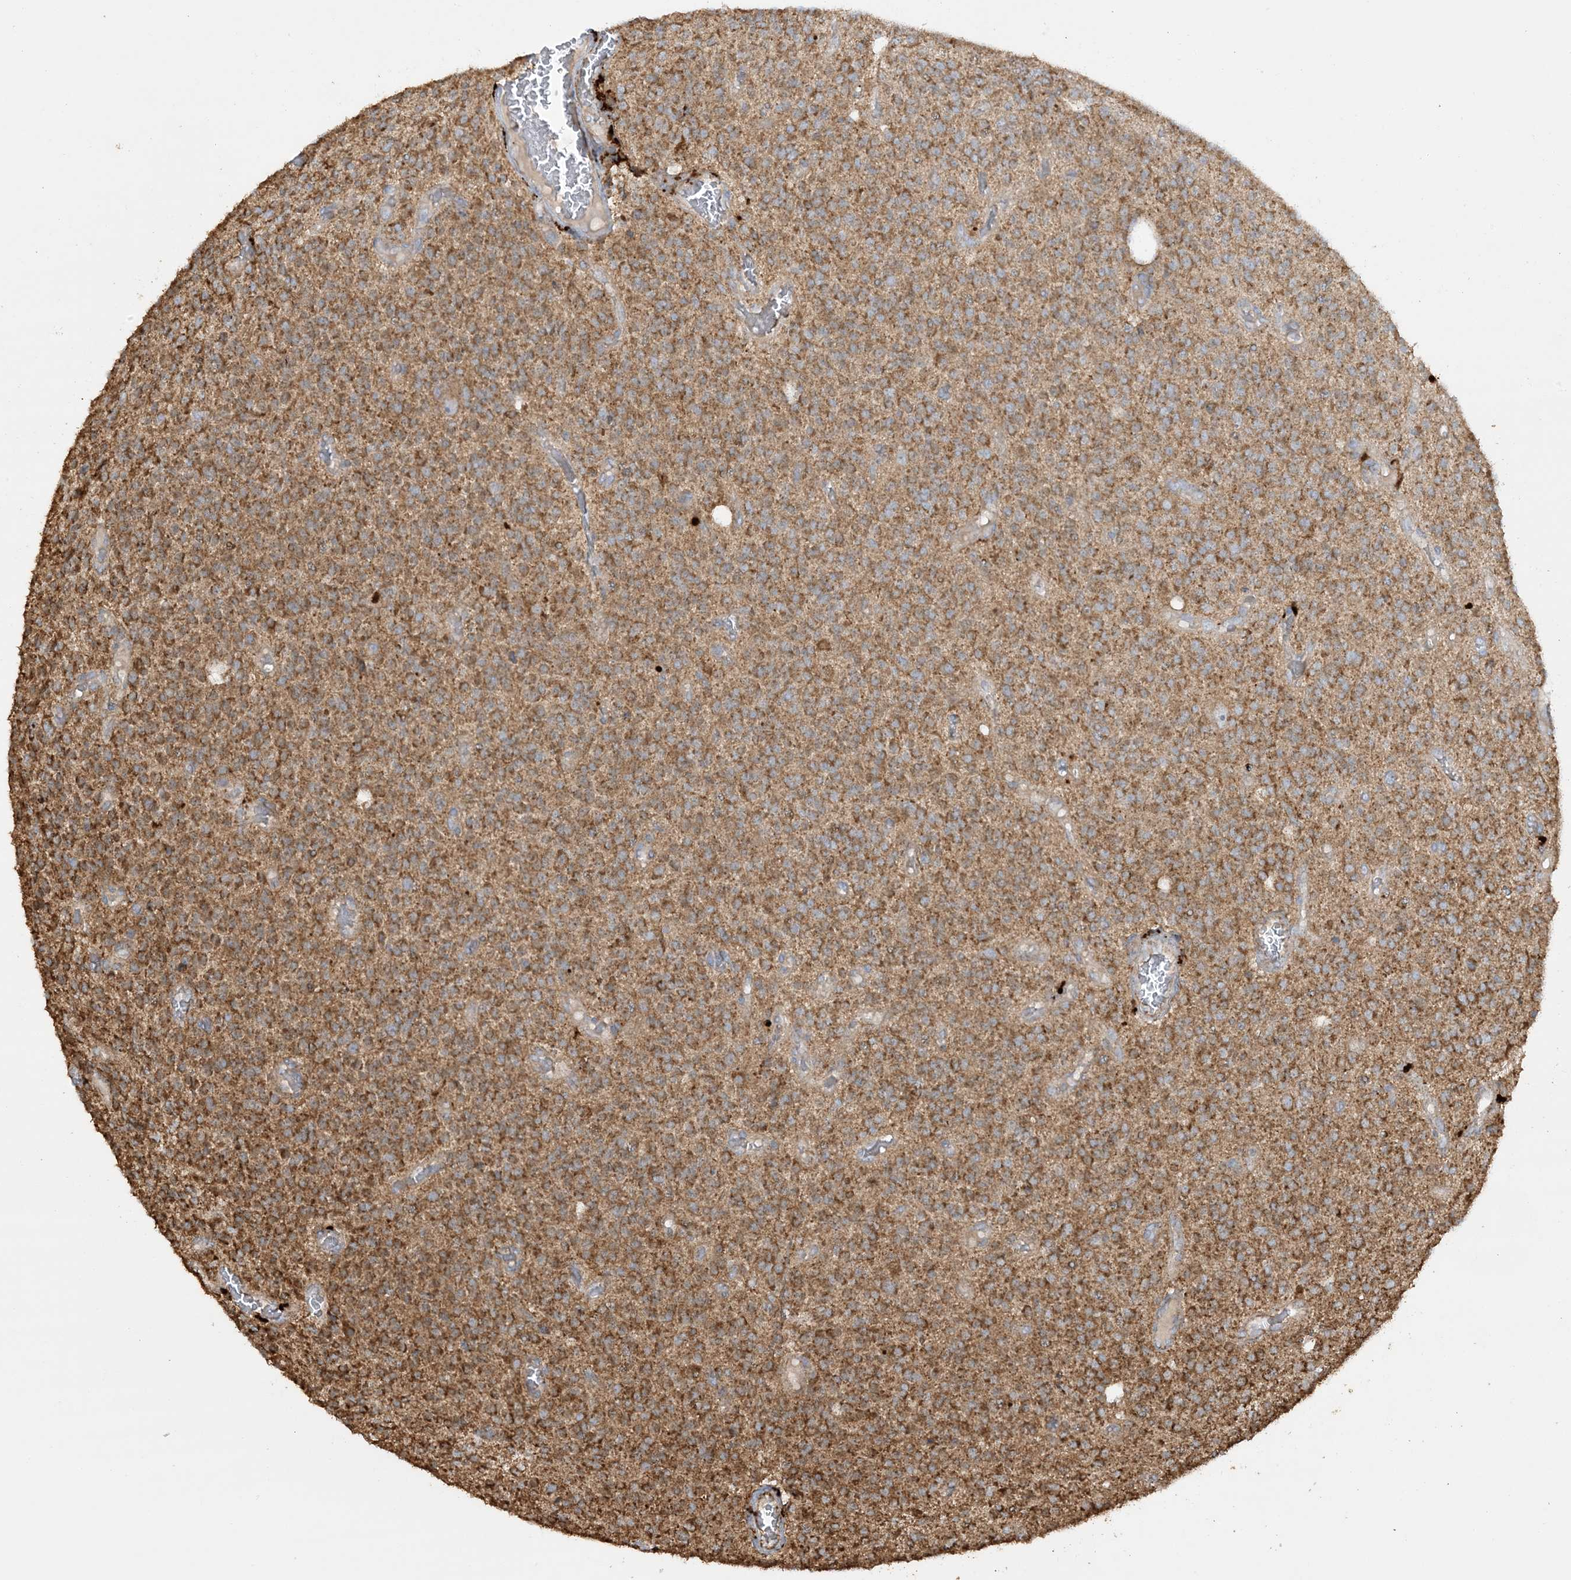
{"staining": {"intensity": "moderate", "quantity": ">75%", "location": "cytoplasmic/membranous"}, "tissue": "glioma", "cell_type": "Tumor cells", "image_type": "cancer", "snomed": [{"axis": "morphology", "description": "Glioma, malignant, High grade"}, {"axis": "topography", "description": "Brain"}], "caption": "Tumor cells show medium levels of moderate cytoplasmic/membranous positivity in approximately >75% of cells in human malignant high-grade glioma.", "gene": "AGA", "patient": {"sex": "male", "age": 34}}